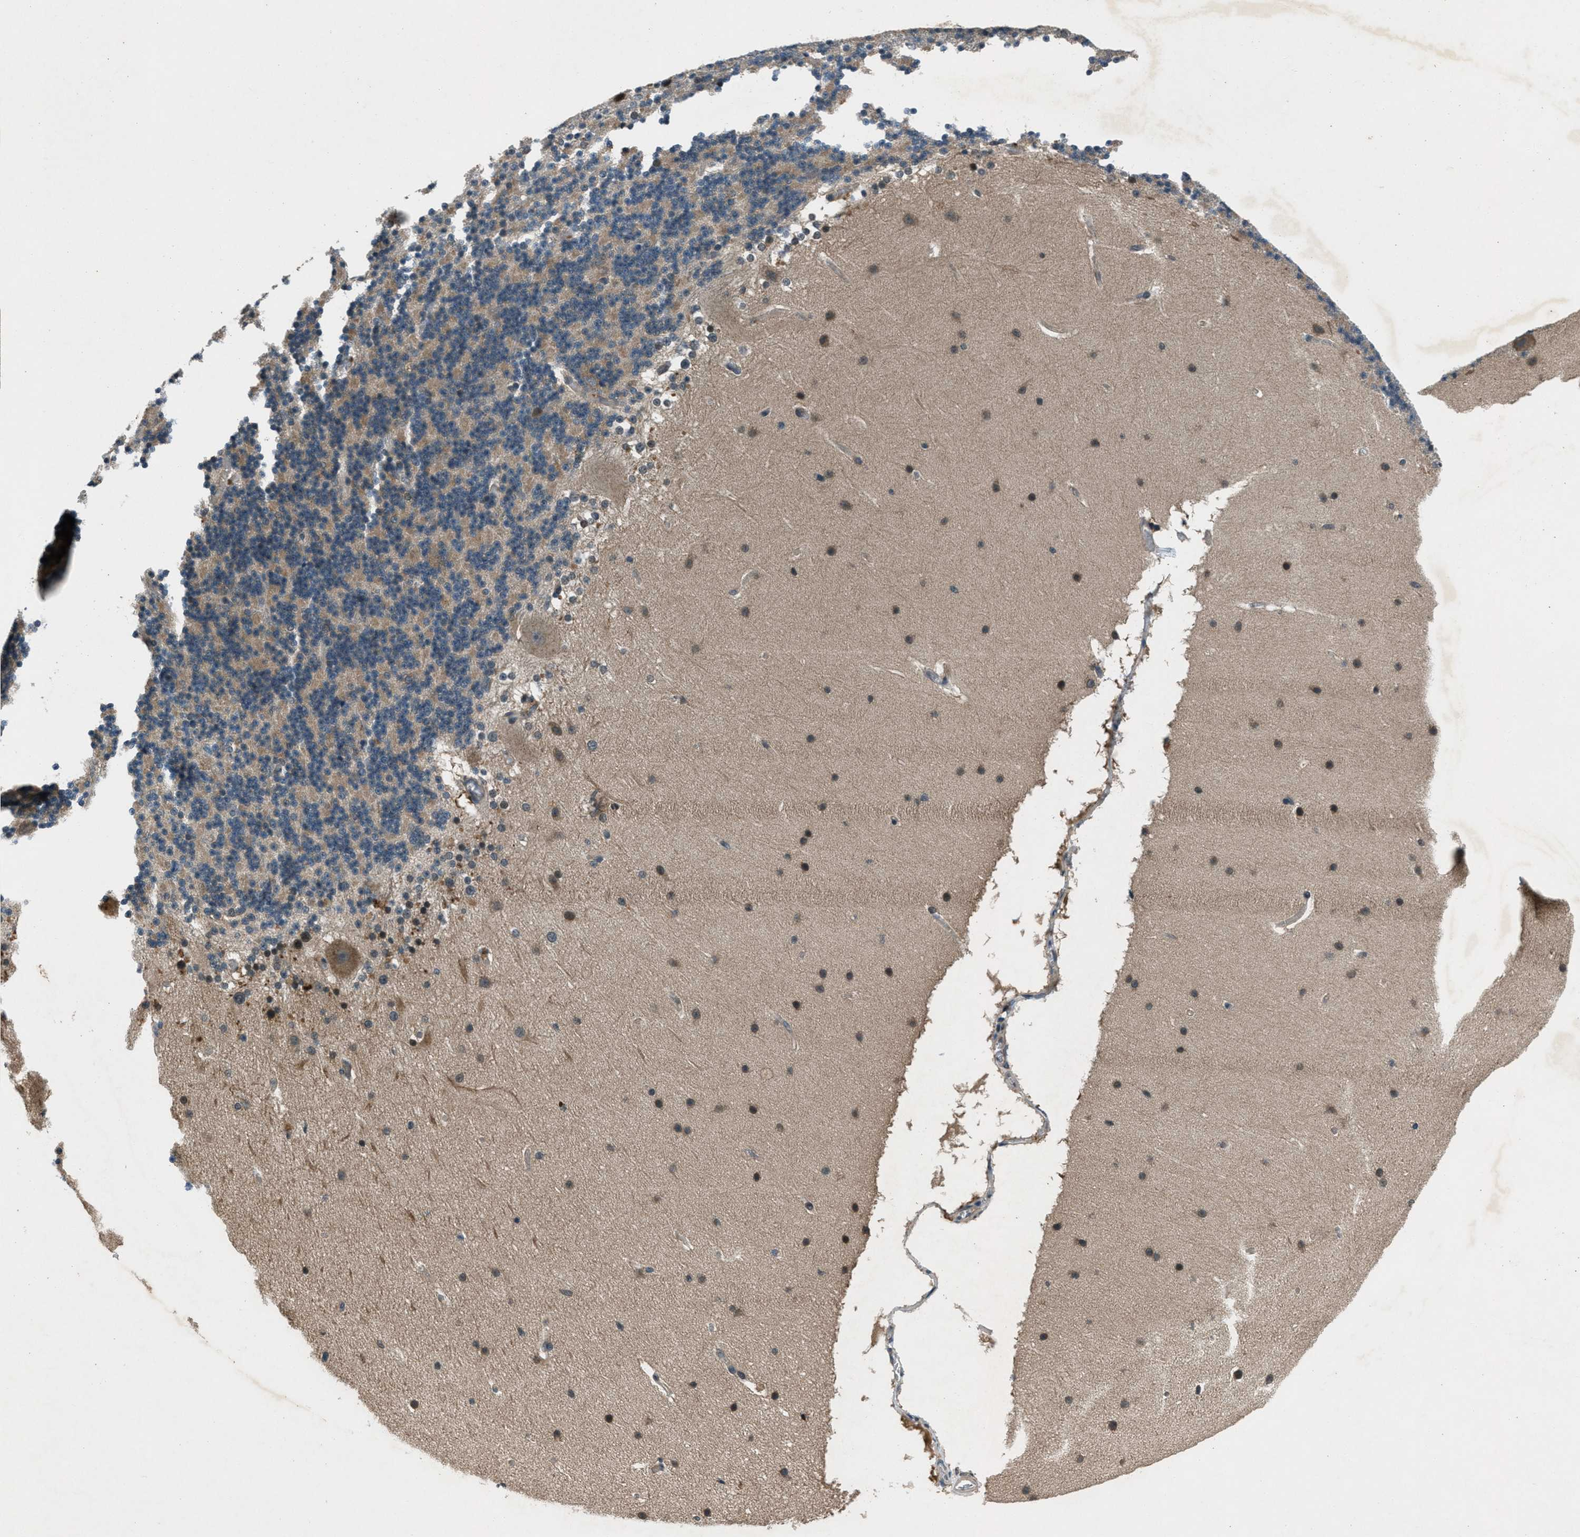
{"staining": {"intensity": "weak", "quantity": ">75%", "location": "cytoplasmic/membranous"}, "tissue": "cerebellum", "cell_type": "Cells in granular layer", "image_type": "normal", "snomed": [{"axis": "morphology", "description": "Normal tissue, NOS"}, {"axis": "topography", "description": "Cerebellum"}], "caption": "Immunohistochemical staining of unremarkable human cerebellum reveals >75% levels of weak cytoplasmic/membranous protein expression in about >75% of cells in granular layer. The protein of interest is shown in brown color, while the nuclei are stained blue.", "gene": "EPSTI1", "patient": {"sex": "female", "age": 19}}